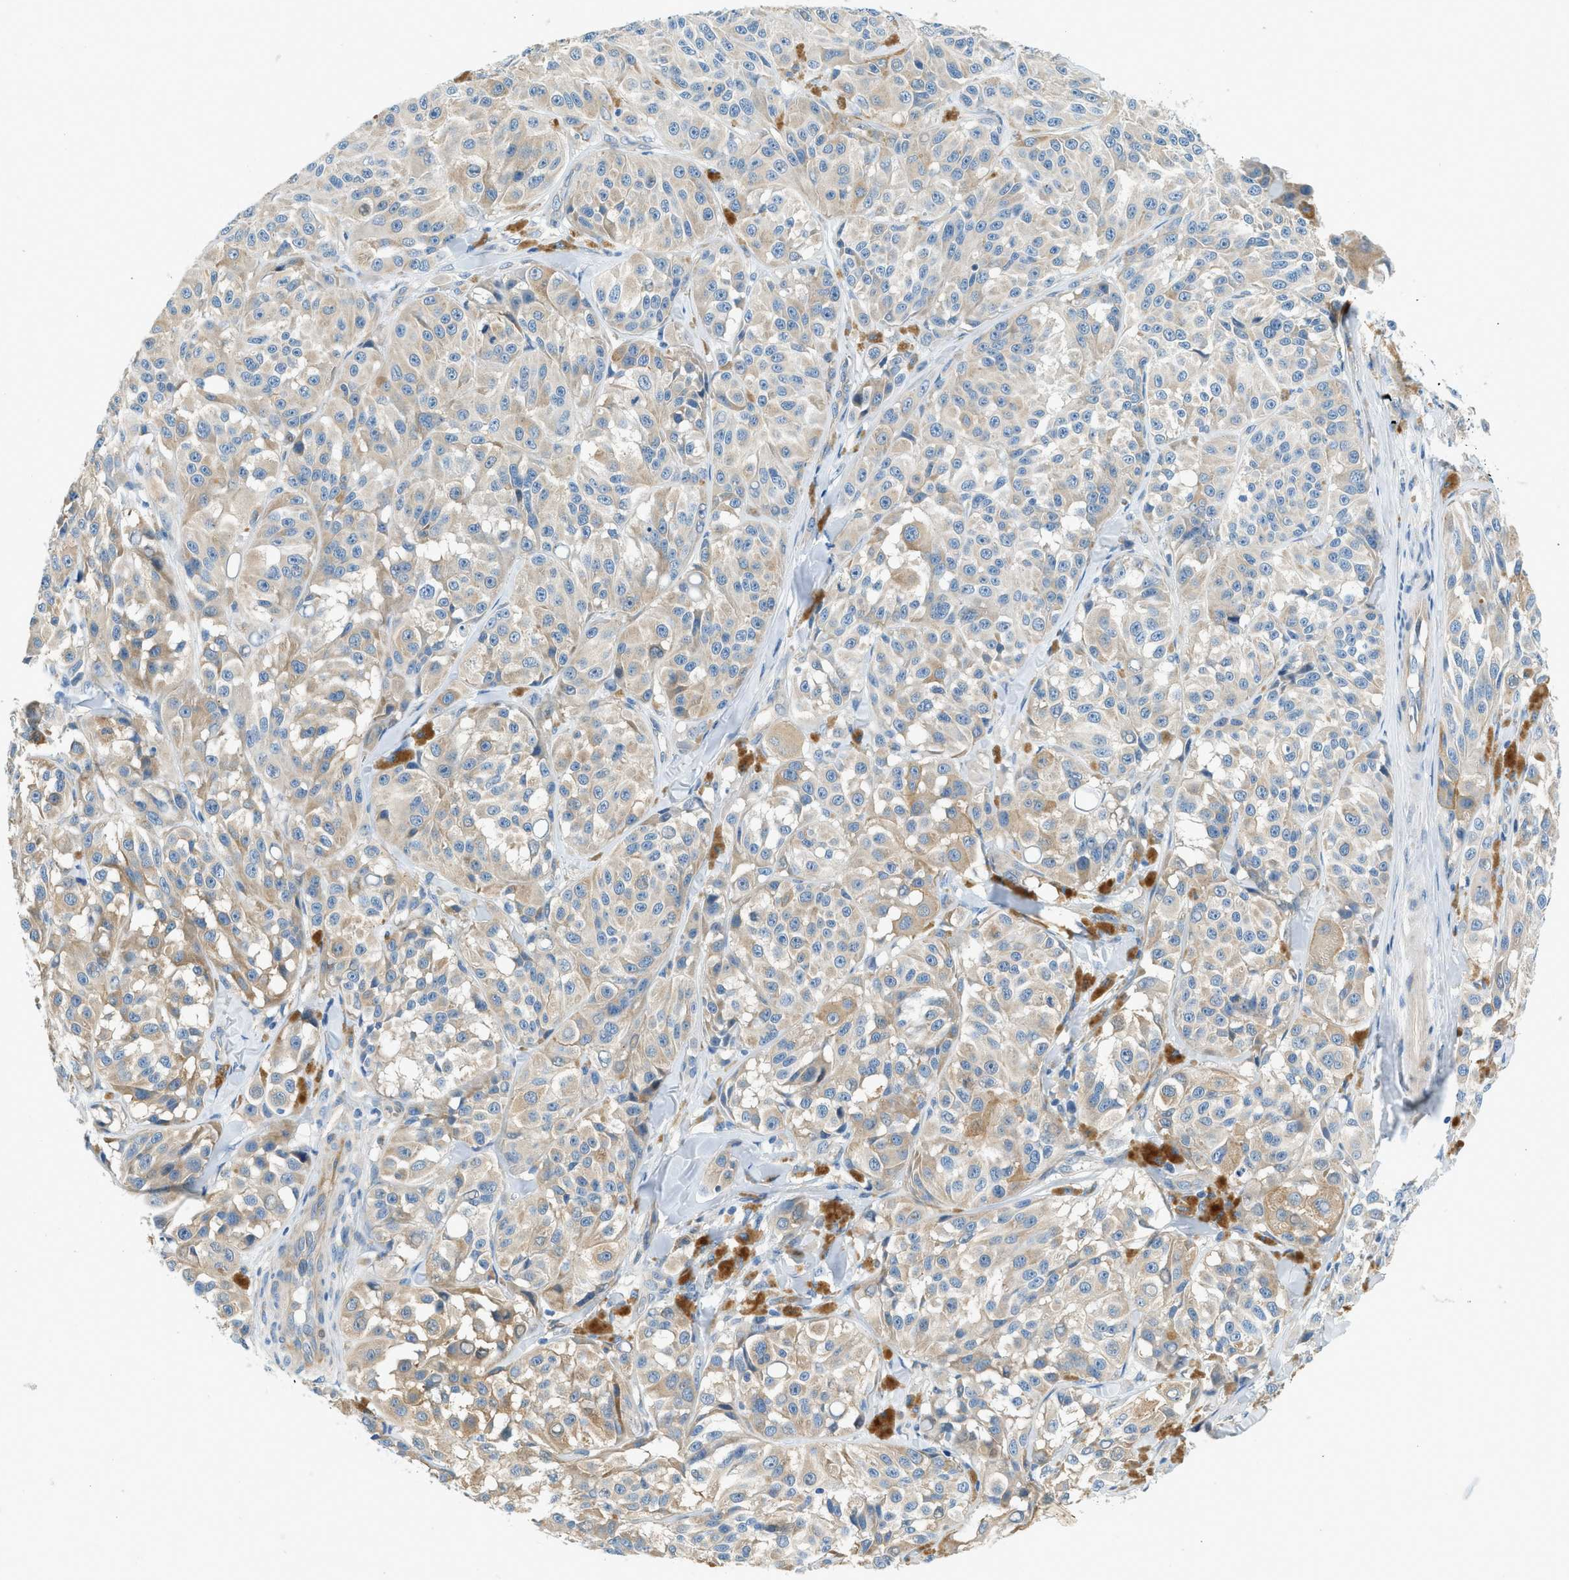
{"staining": {"intensity": "weak", "quantity": ">75%", "location": "cytoplasmic/membranous"}, "tissue": "melanoma", "cell_type": "Tumor cells", "image_type": "cancer", "snomed": [{"axis": "morphology", "description": "Malignant melanoma, NOS"}, {"axis": "topography", "description": "Skin"}], "caption": "Melanoma stained with a protein marker demonstrates weak staining in tumor cells.", "gene": "ZNF367", "patient": {"sex": "male", "age": 84}}